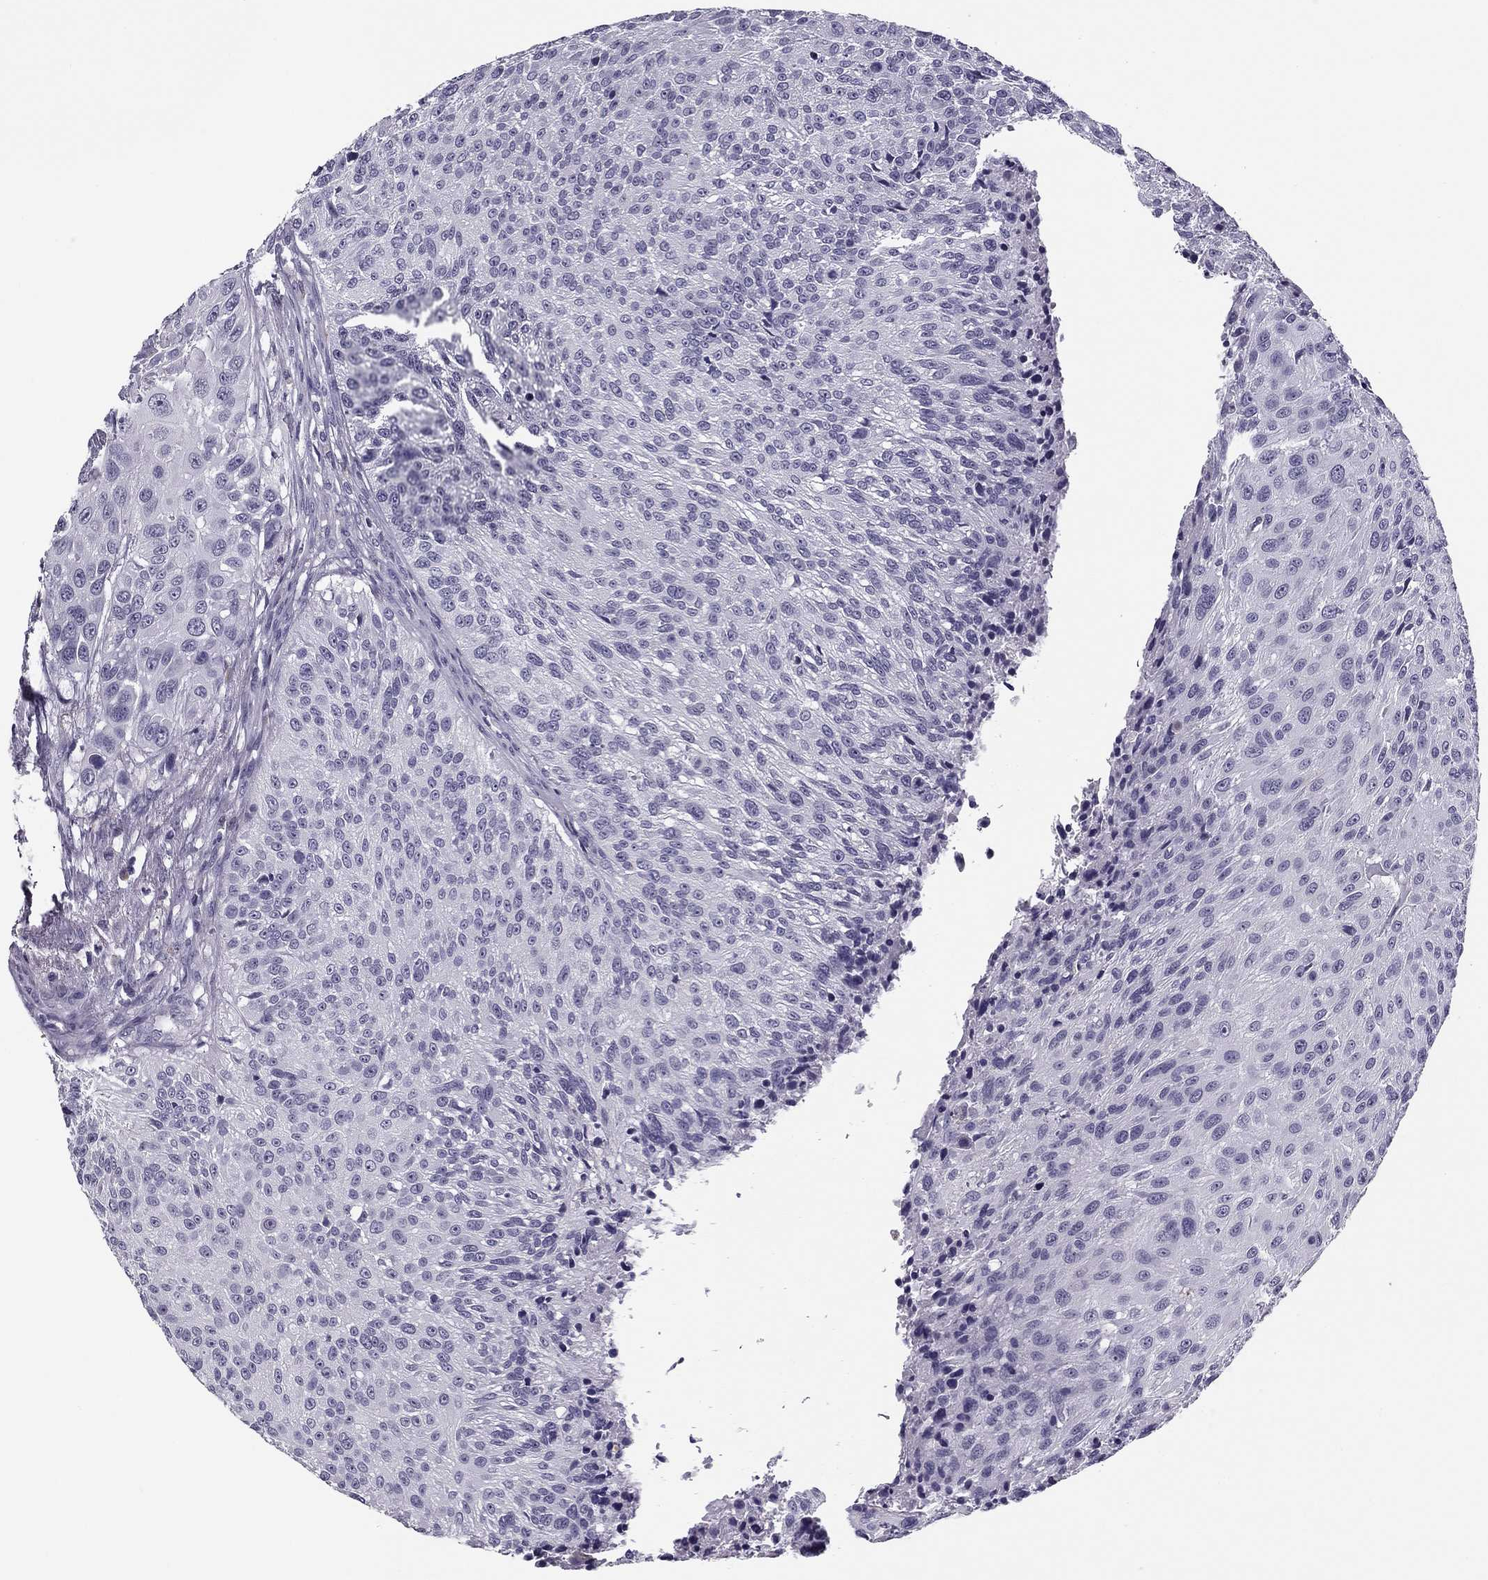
{"staining": {"intensity": "negative", "quantity": "none", "location": "none"}, "tissue": "urothelial cancer", "cell_type": "Tumor cells", "image_type": "cancer", "snomed": [{"axis": "morphology", "description": "Urothelial carcinoma, NOS"}, {"axis": "topography", "description": "Urinary bladder"}], "caption": "Immunohistochemical staining of transitional cell carcinoma exhibits no significant staining in tumor cells.", "gene": "MC5R", "patient": {"sex": "male", "age": 55}}